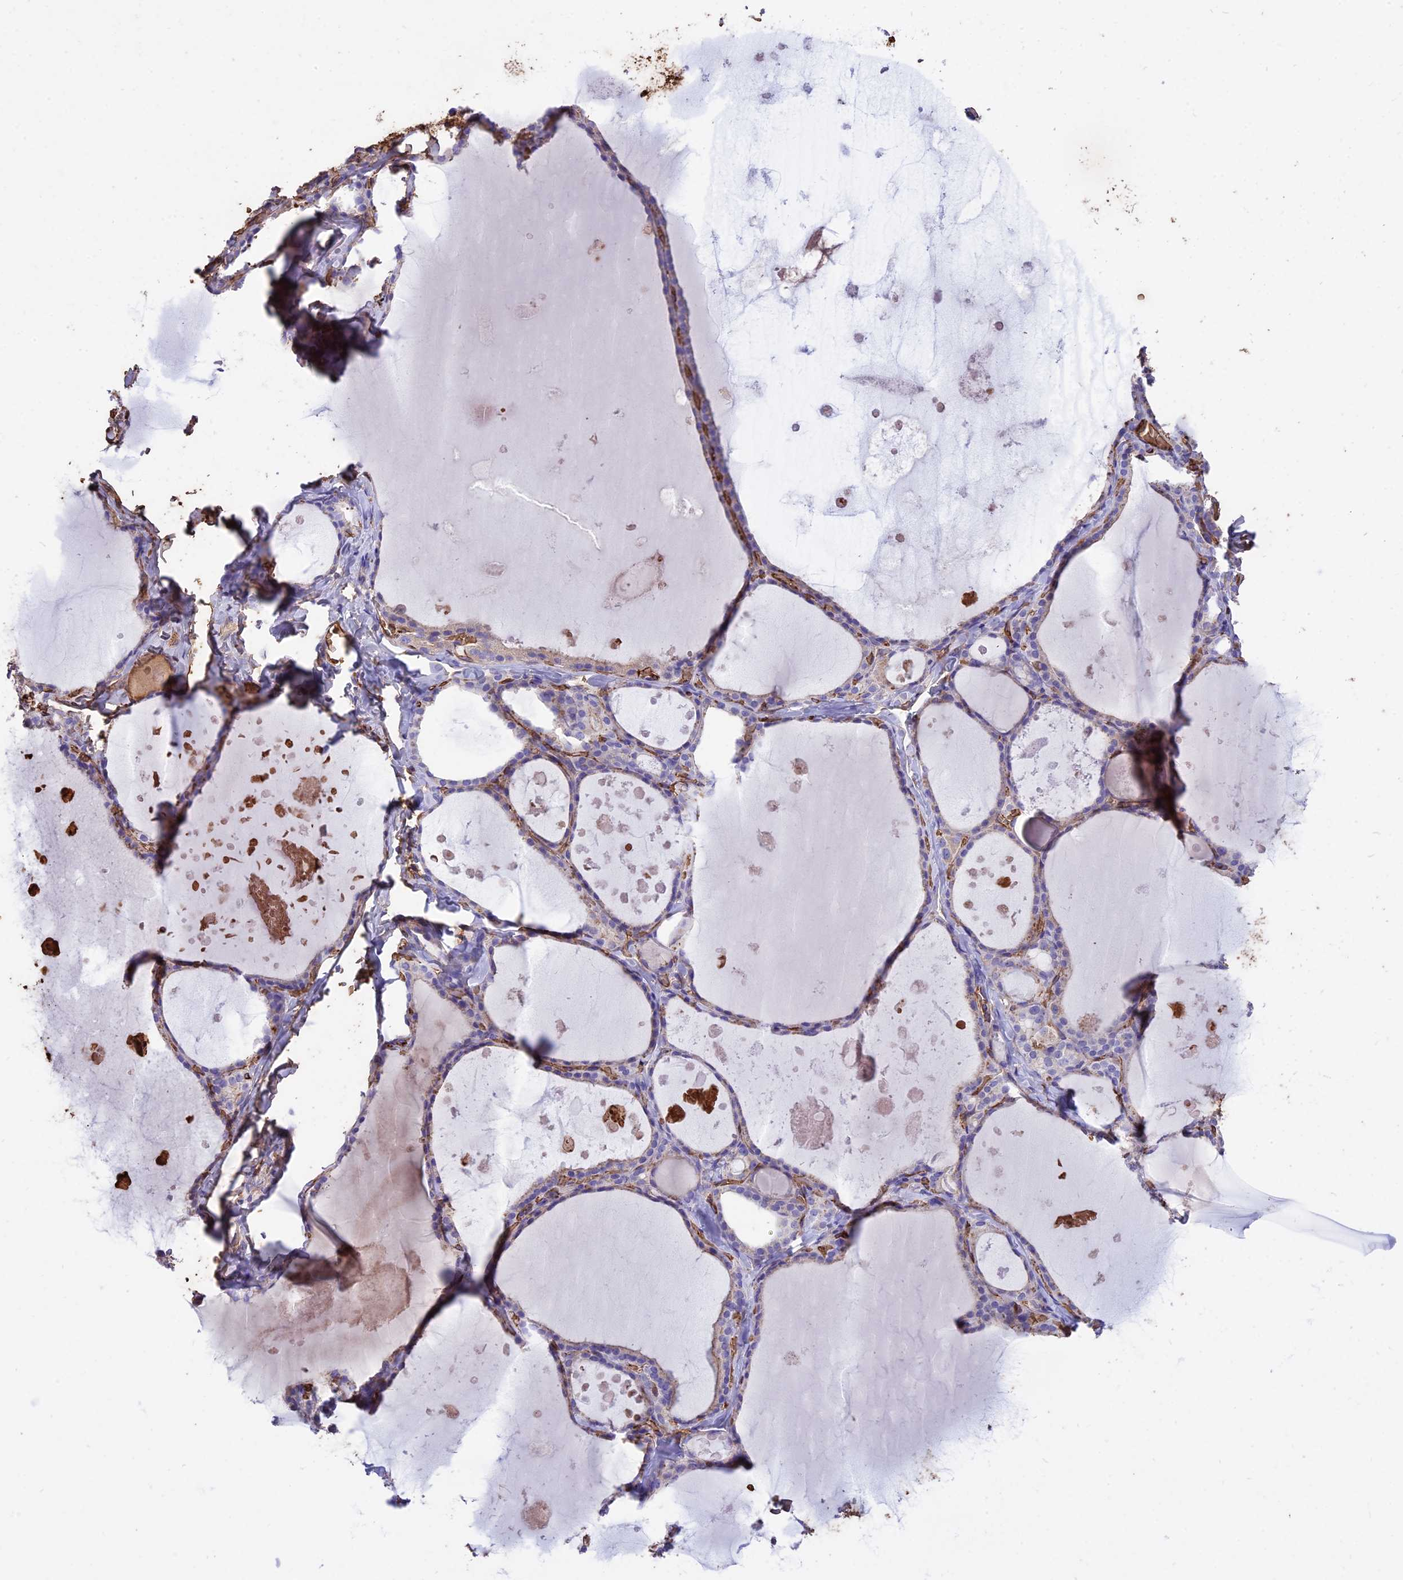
{"staining": {"intensity": "negative", "quantity": "none", "location": "none"}, "tissue": "thyroid gland", "cell_type": "Glandular cells", "image_type": "normal", "snomed": [{"axis": "morphology", "description": "Normal tissue, NOS"}, {"axis": "topography", "description": "Thyroid gland"}], "caption": "Immunohistochemistry image of normal thyroid gland: human thyroid gland stained with DAB (3,3'-diaminobenzidine) displays no significant protein expression in glandular cells.", "gene": "TTC4", "patient": {"sex": "male", "age": 56}}